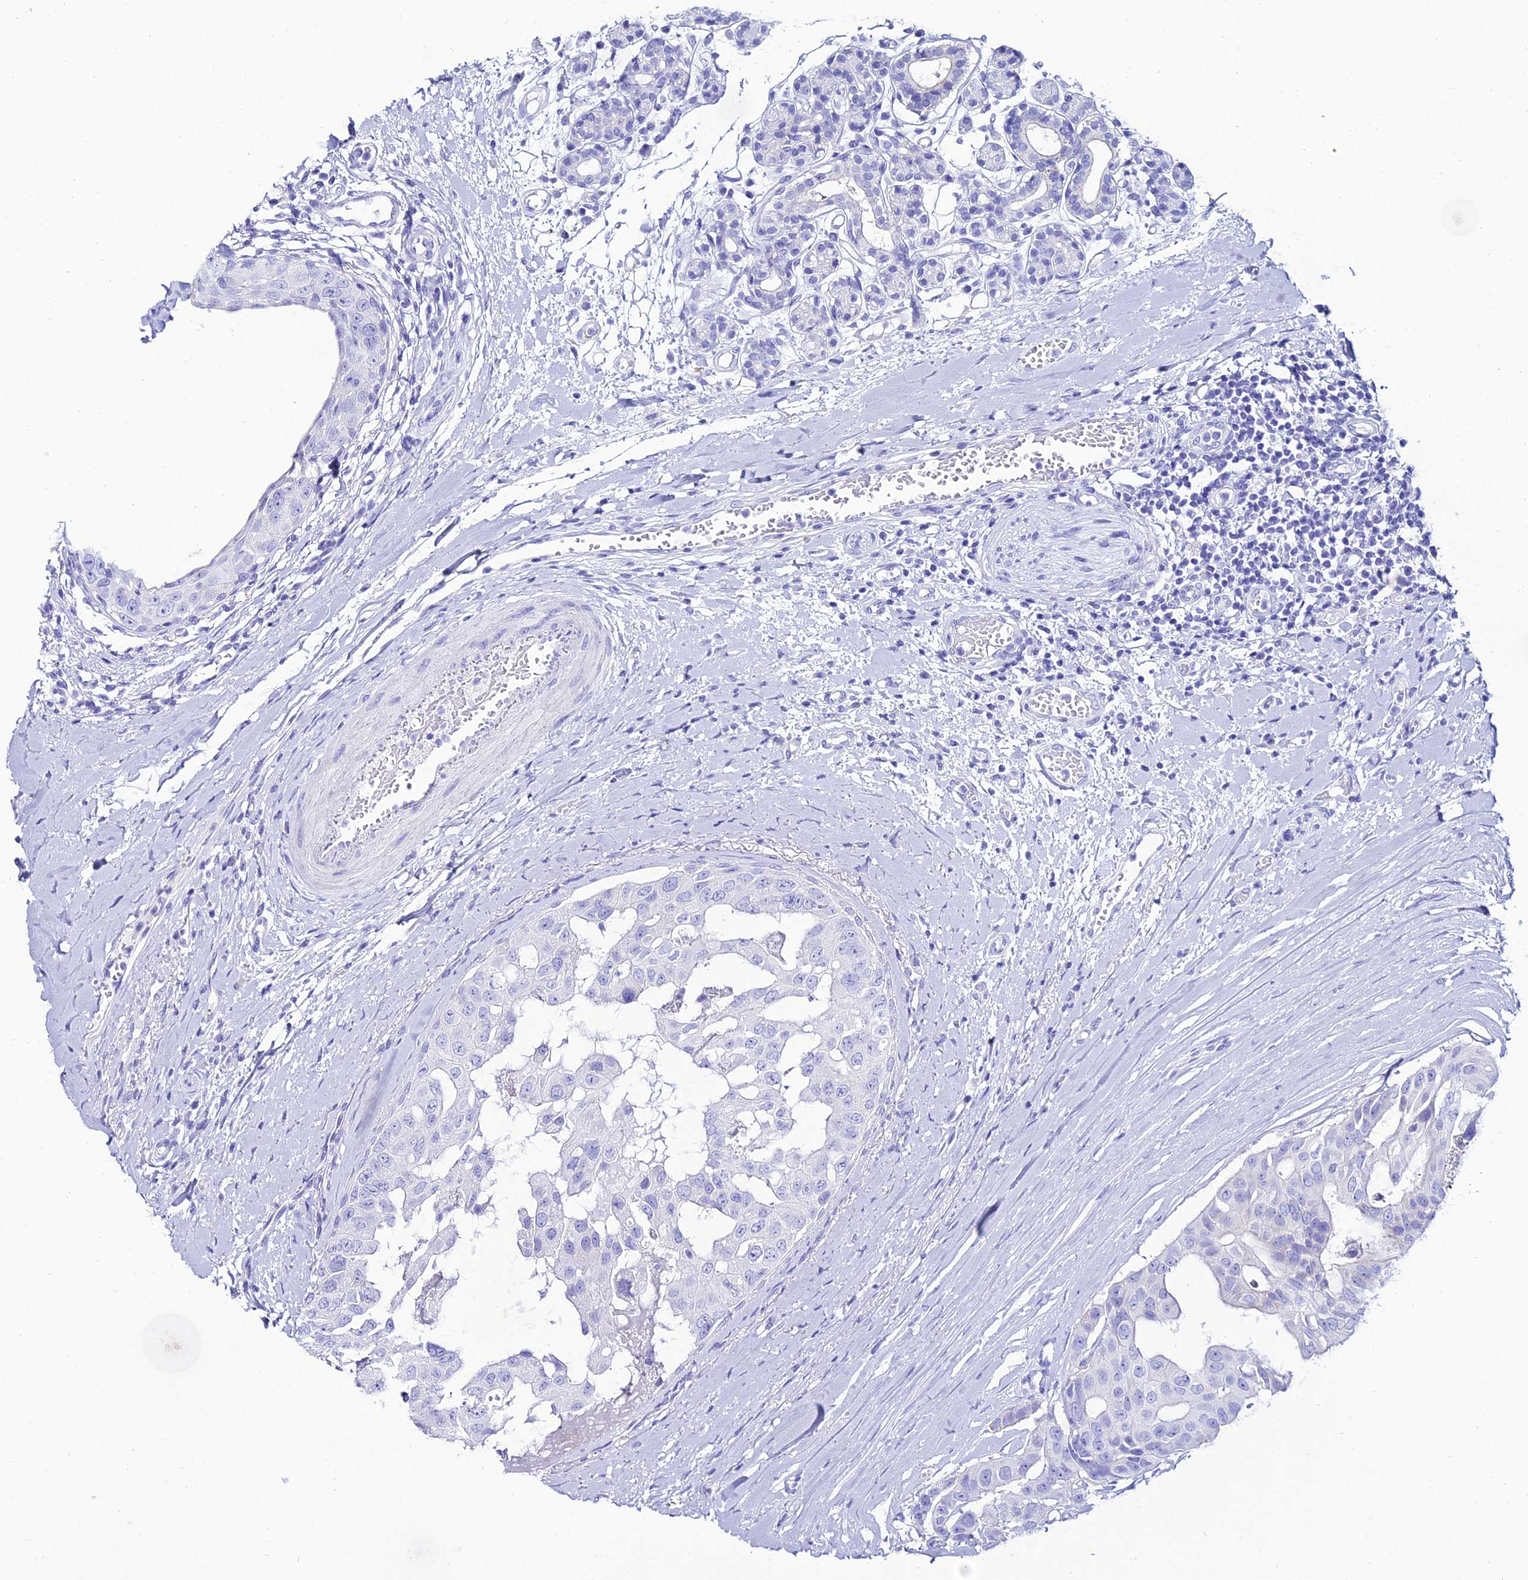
{"staining": {"intensity": "negative", "quantity": "none", "location": "none"}, "tissue": "head and neck cancer", "cell_type": "Tumor cells", "image_type": "cancer", "snomed": [{"axis": "morphology", "description": "Adenocarcinoma, NOS"}, {"axis": "morphology", "description": "Adenocarcinoma, metastatic, NOS"}, {"axis": "topography", "description": "Head-Neck"}], "caption": "IHC histopathology image of human head and neck metastatic adenocarcinoma stained for a protein (brown), which reveals no staining in tumor cells.", "gene": "OR4D5", "patient": {"sex": "male", "age": 75}}